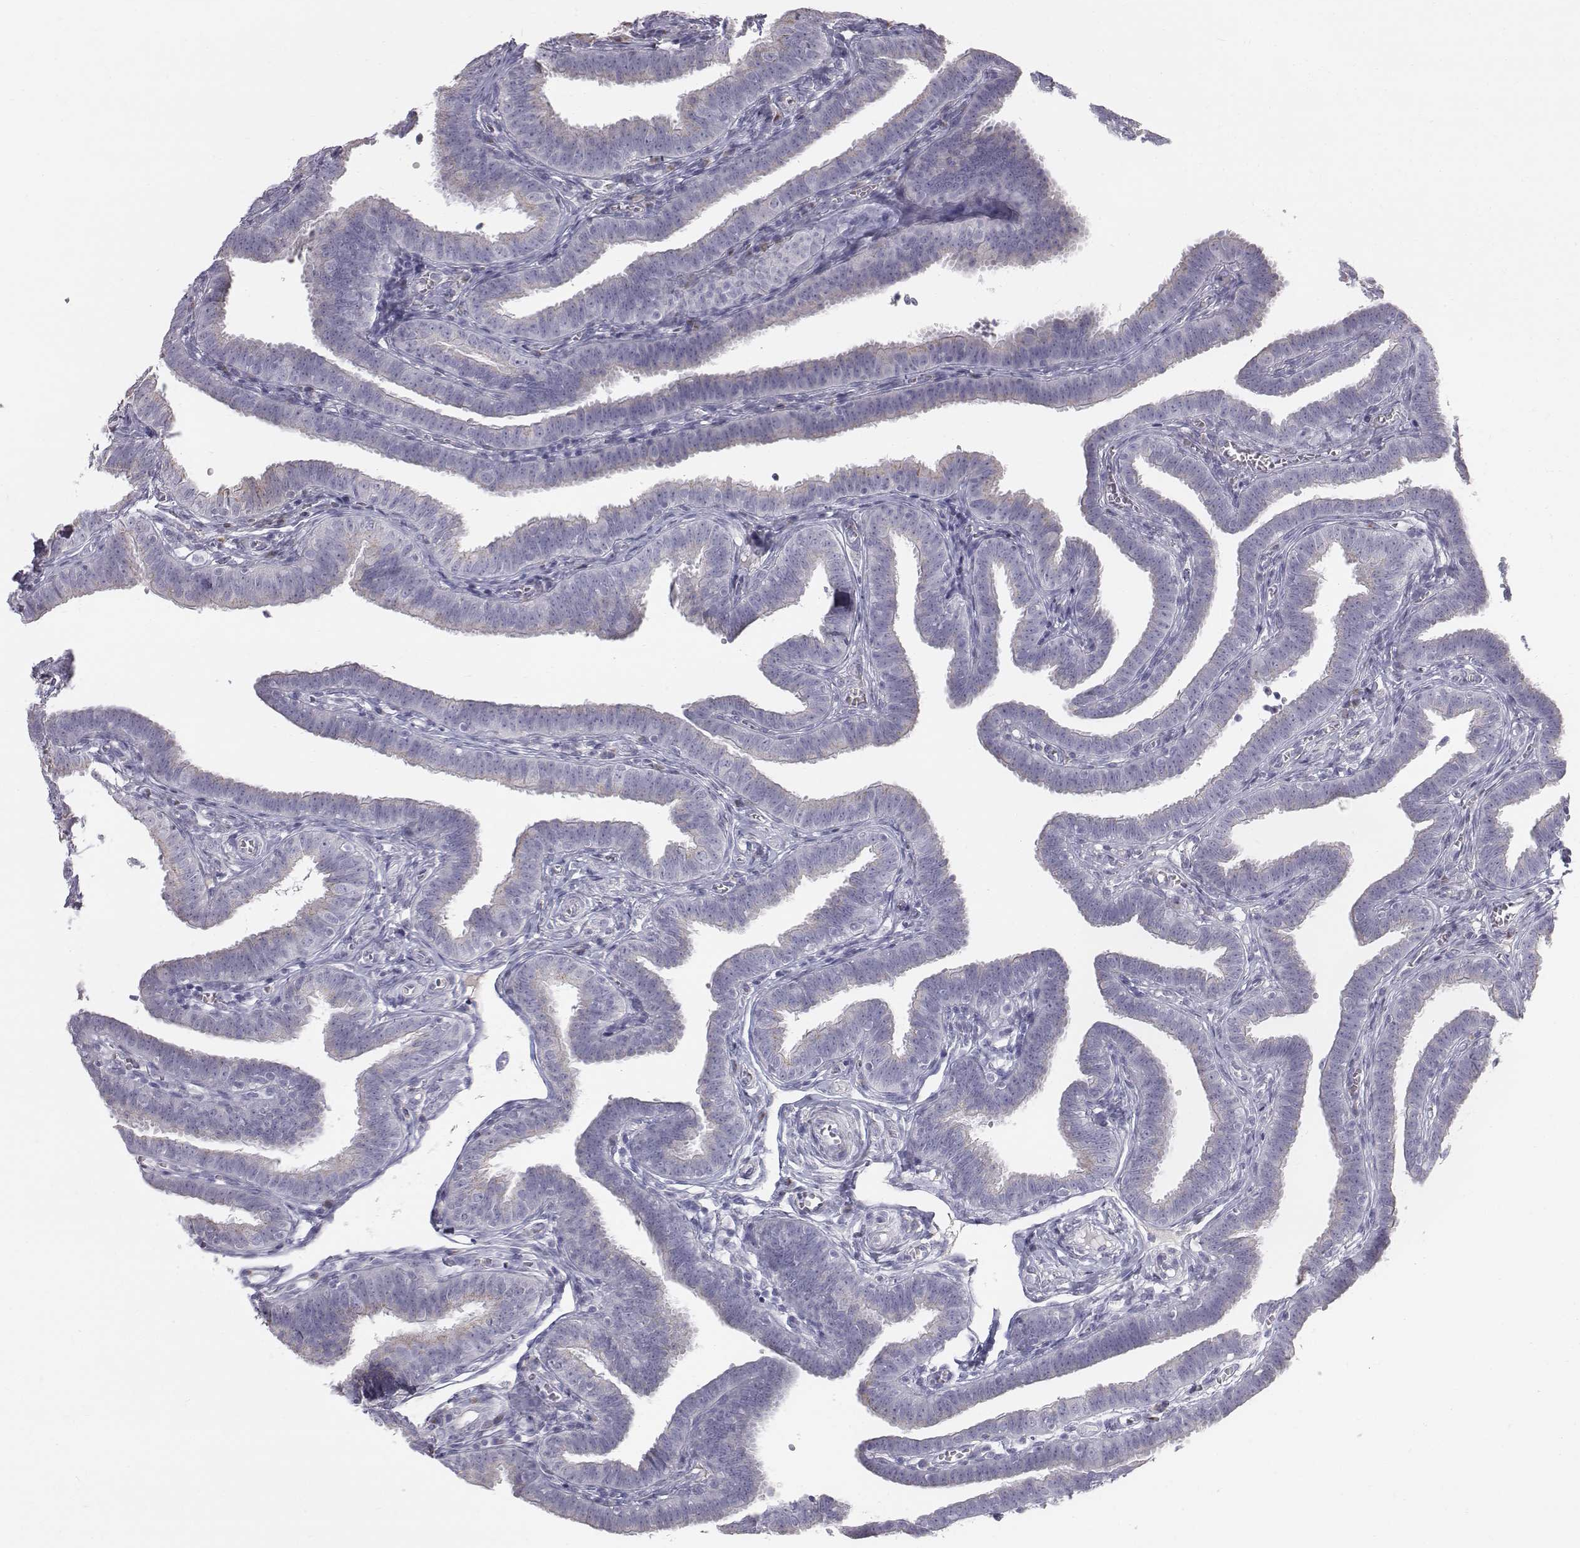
{"staining": {"intensity": "negative", "quantity": "none", "location": "none"}, "tissue": "fallopian tube", "cell_type": "Glandular cells", "image_type": "normal", "snomed": [{"axis": "morphology", "description": "Normal tissue, NOS"}, {"axis": "topography", "description": "Fallopian tube"}], "caption": "This is an immunohistochemistry photomicrograph of normal fallopian tube. There is no positivity in glandular cells.", "gene": "C6orf58", "patient": {"sex": "female", "age": 25}}